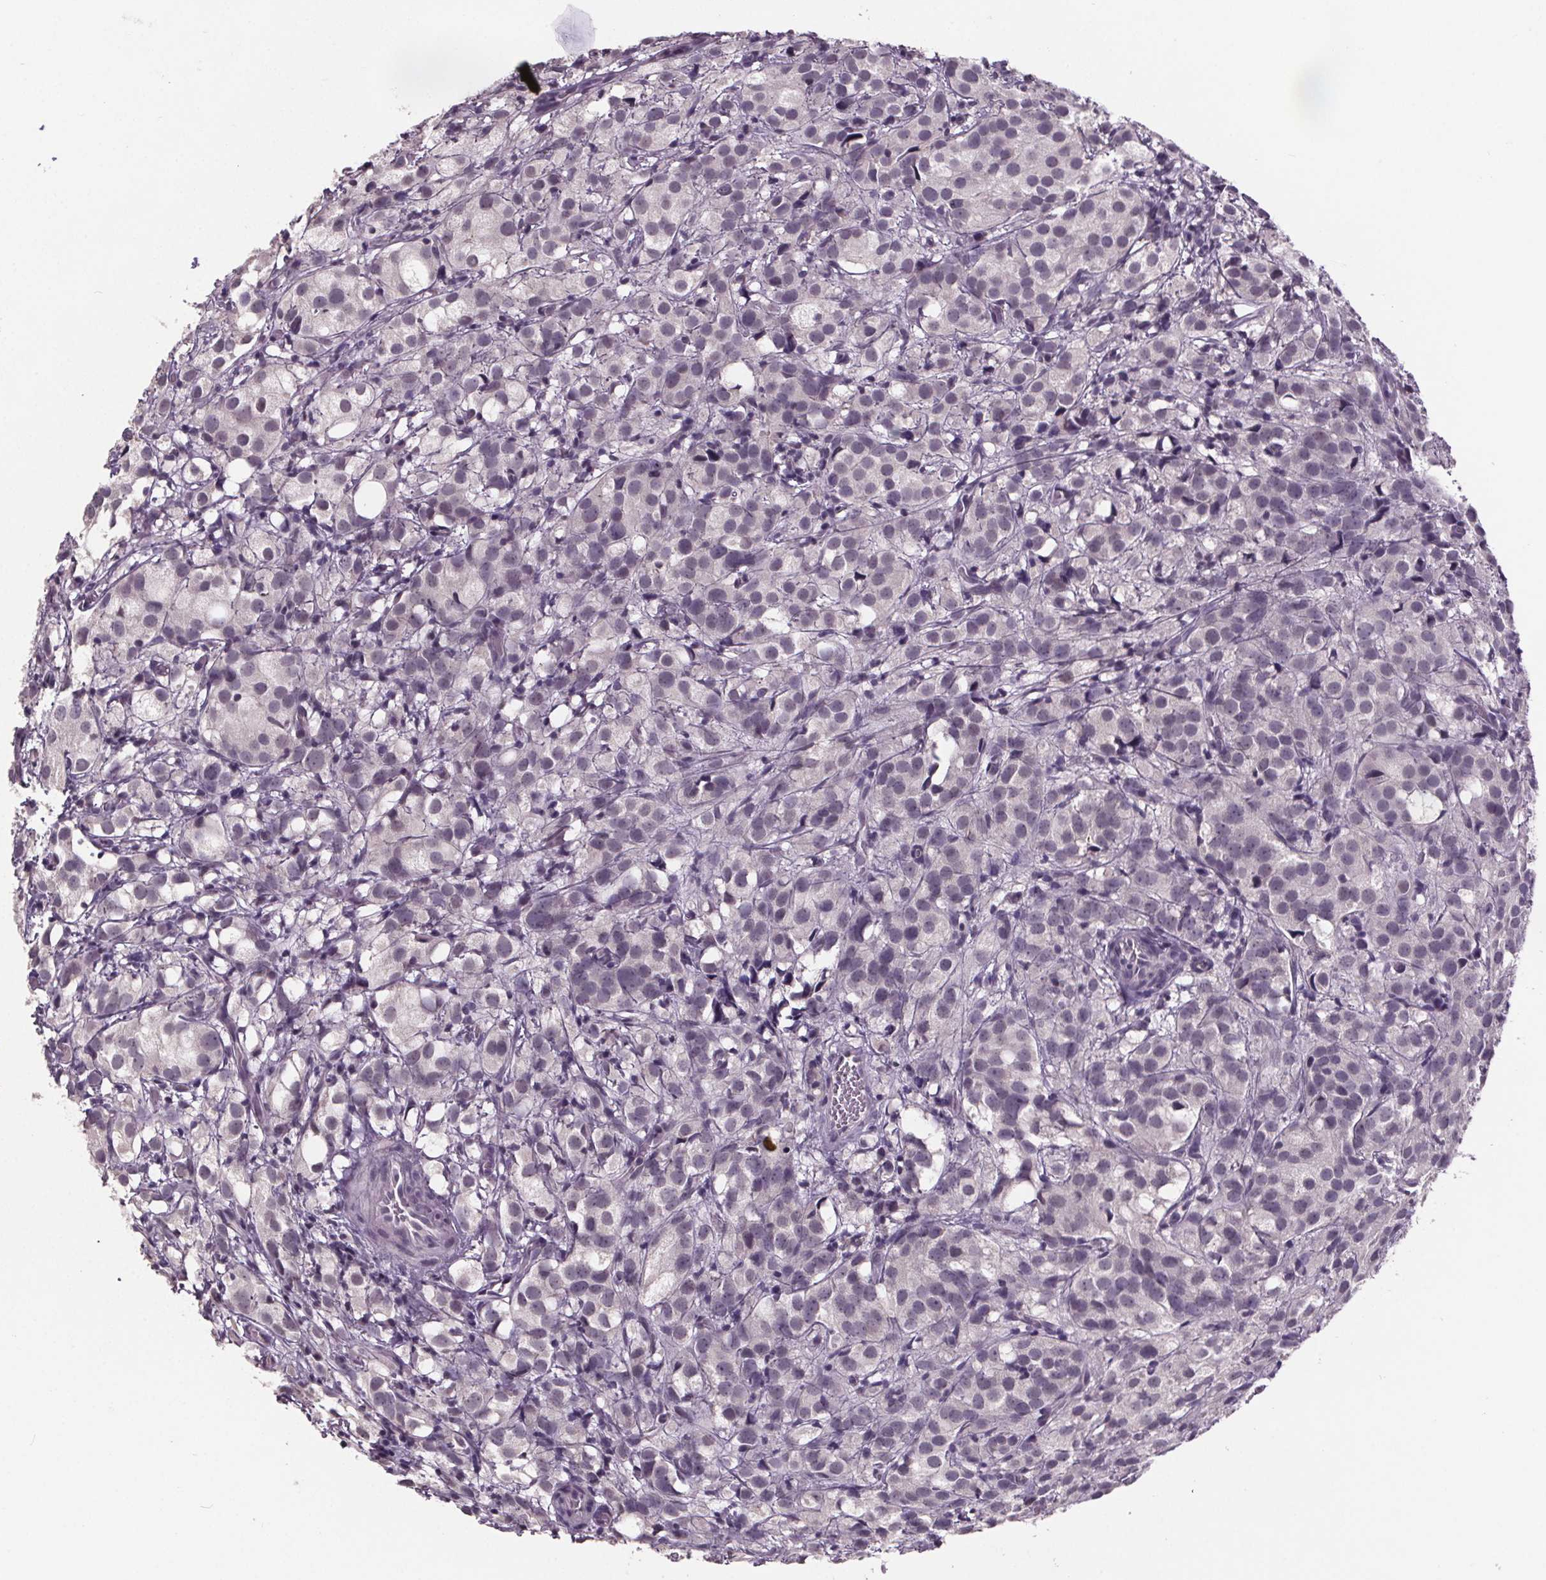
{"staining": {"intensity": "negative", "quantity": "none", "location": "none"}, "tissue": "prostate cancer", "cell_type": "Tumor cells", "image_type": "cancer", "snomed": [{"axis": "morphology", "description": "Adenocarcinoma, High grade"}, {"axis": "topography", "description": "Prostate"}], "caption": "IHC histopathology image of human prostate cancer (adenocarcinoma (high-grade)) stained for a protein (brown), which shows no expression in tumor cells.", "gene": "NKX6-1", "patient": {"sex": "male", "age": 86}}